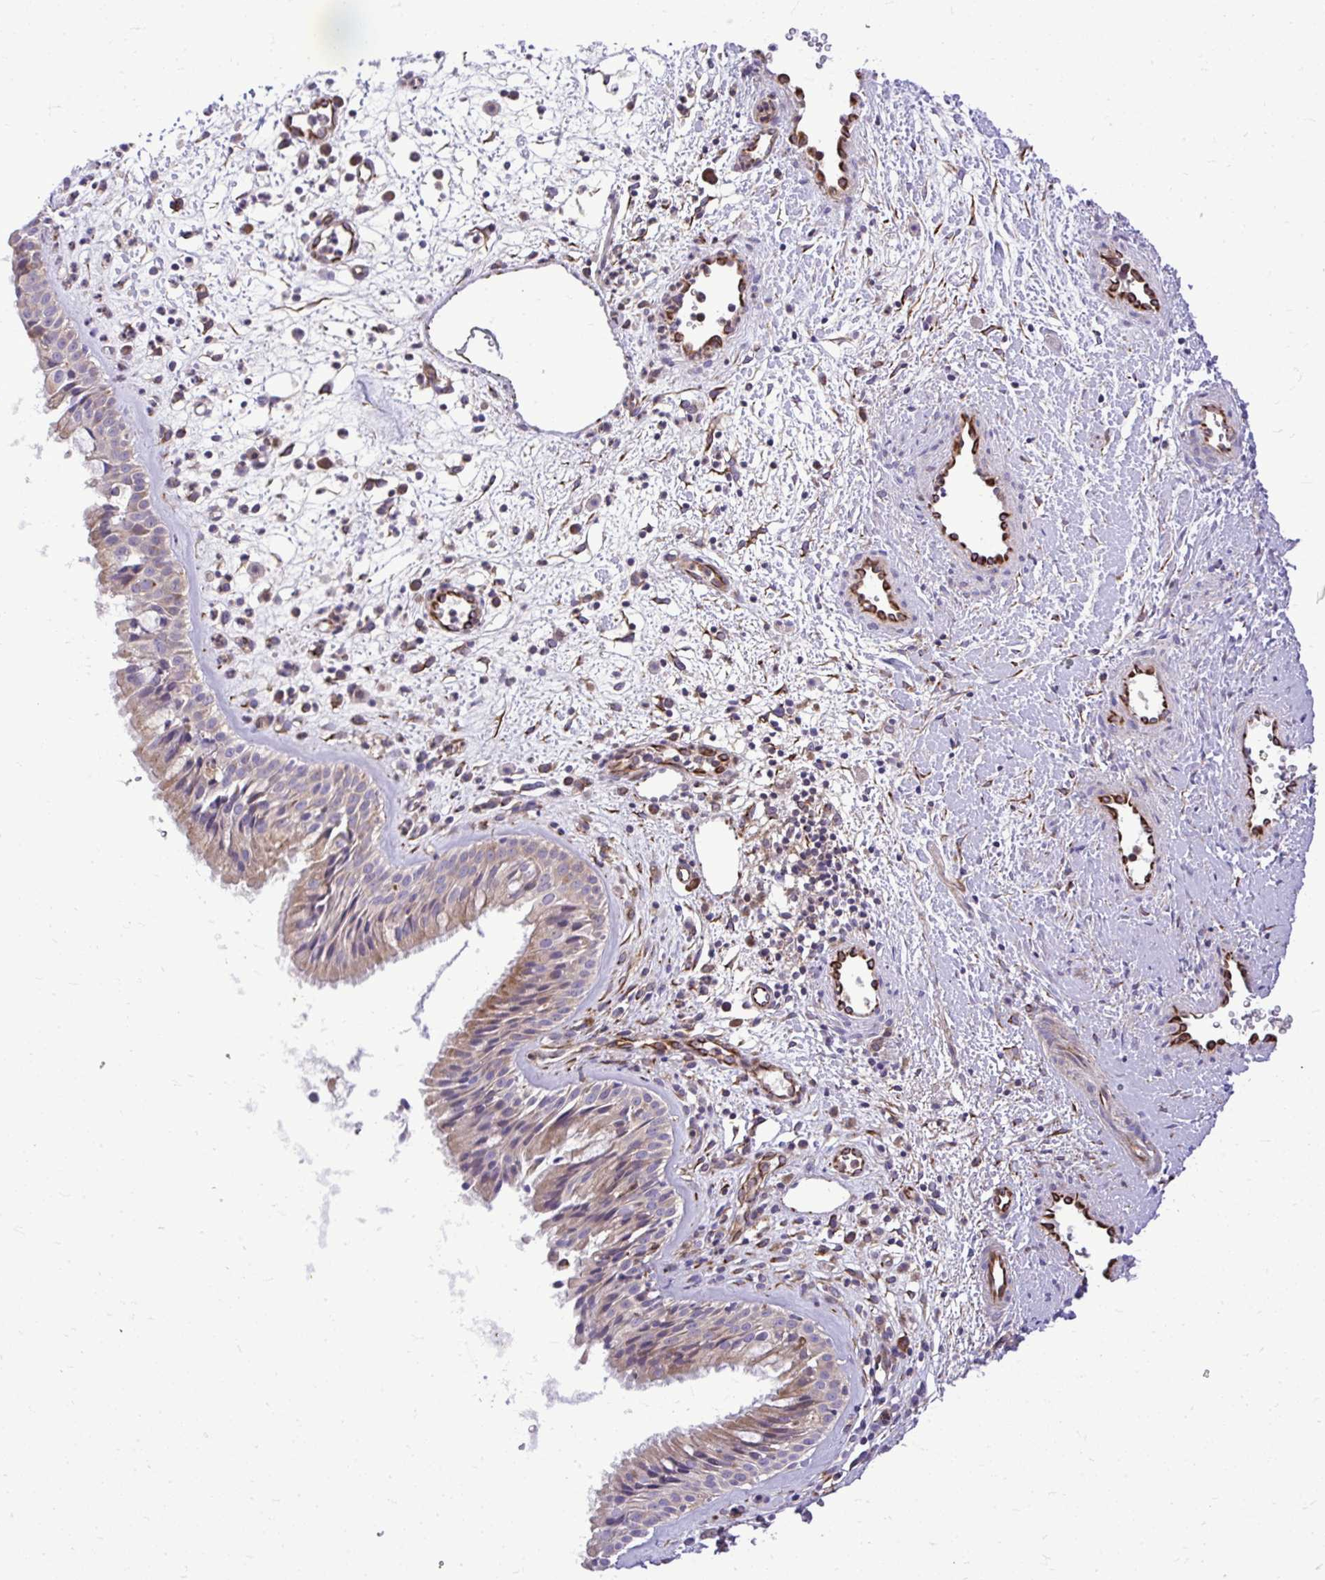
{"staining": {"intensity": "weak", "quantity": "<25%", "location": "cytoplasmic/membranous"}, "tissue": "nasopharynx", "cell_type": "Respiratory epithelial cells", "image_type": "normal", "snomed": [{"axis": "morphology", "description": "Normal tissue, NOS"}, {"axis": "topography", "description": "Nasopharynx"}], "caption": "This is an immunohistochemistry micrograph of benign nasopharynx. There is no staining in respiratory epithelial cells.", "gene": "PAIP2", "patient": {"sex": "male", "age": 65}}